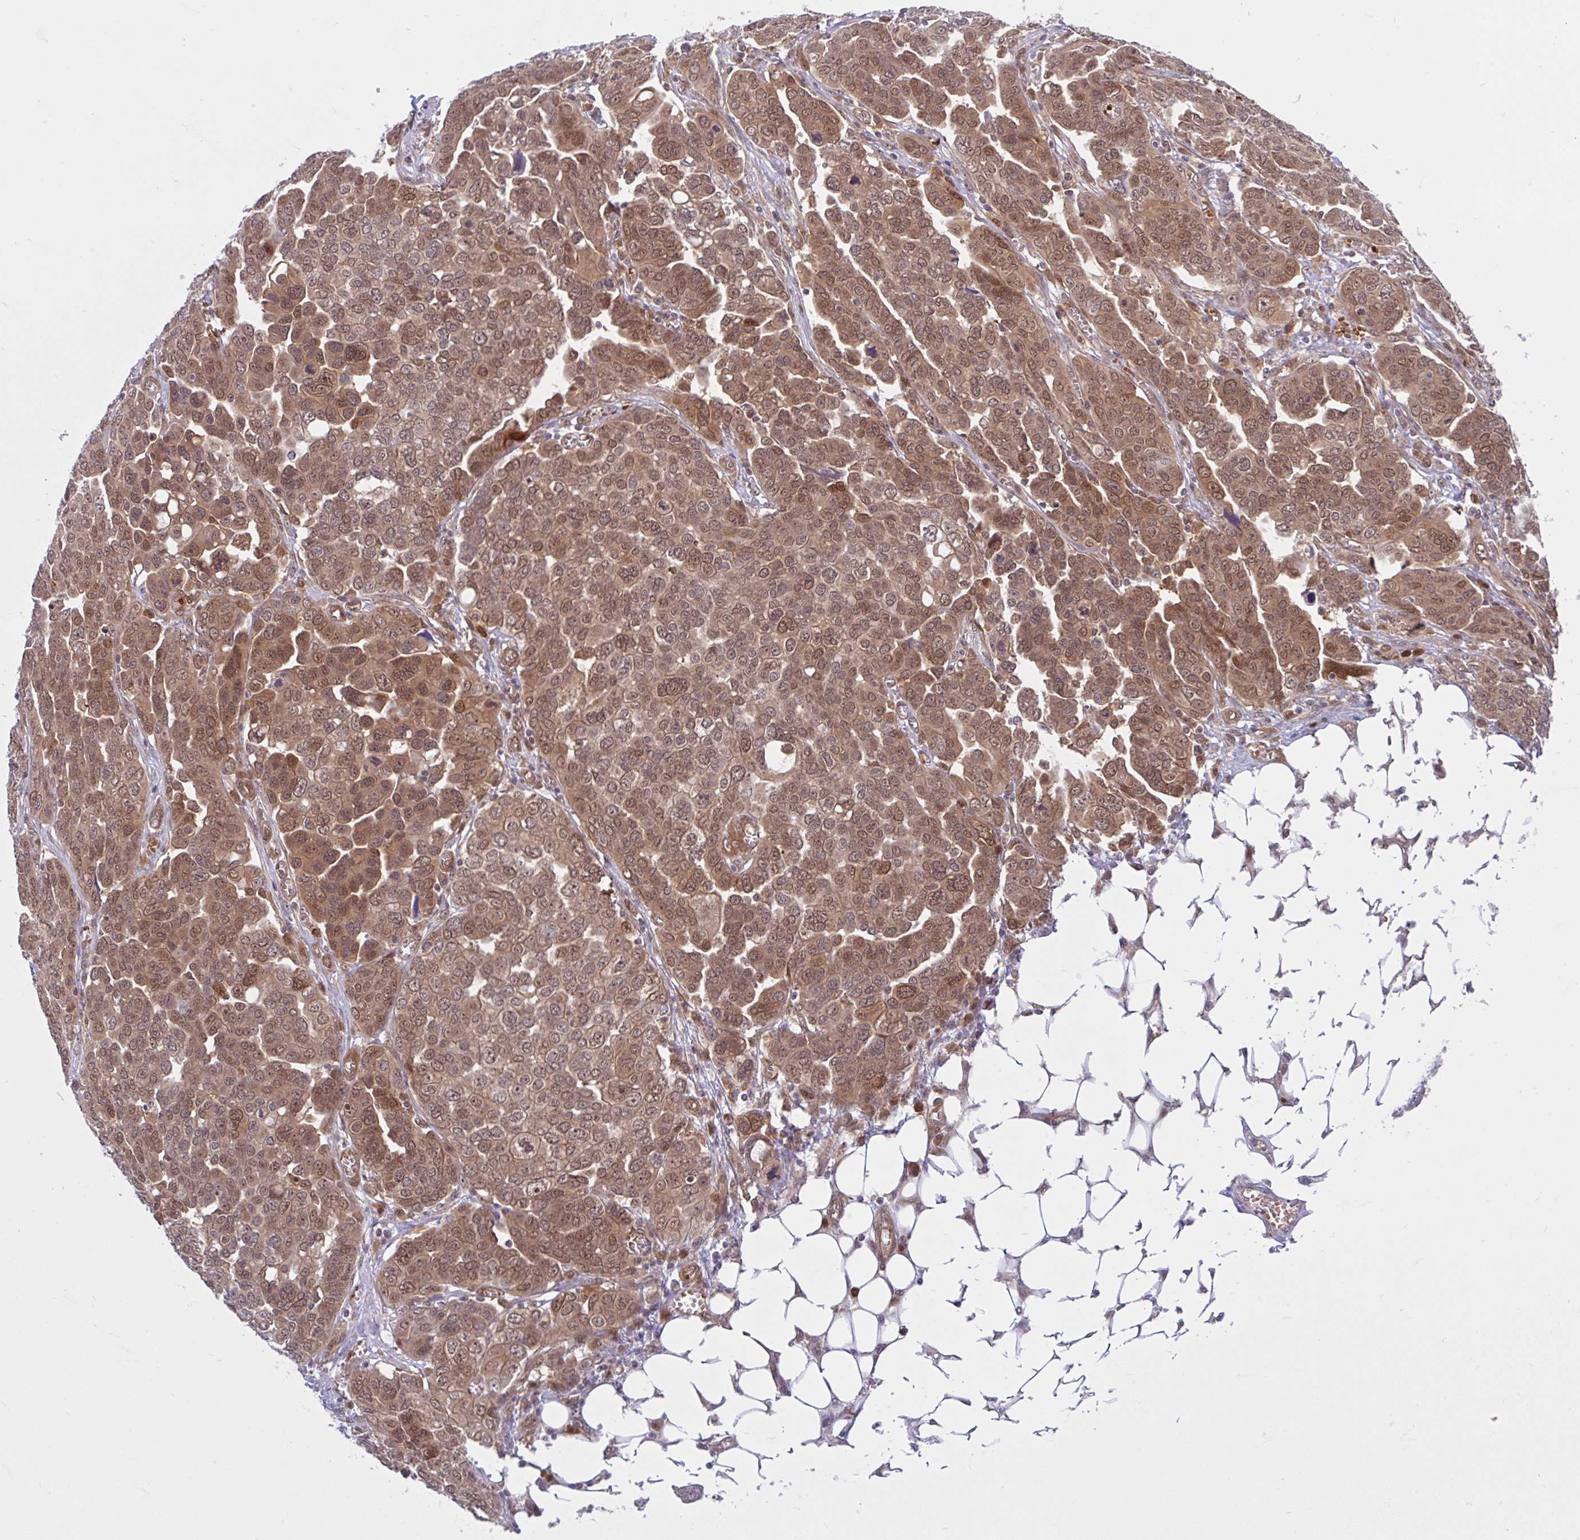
{"staining": {"intensity": "moderate", "quantity": ">75%", "location": "cytoplasmic/membranous,nuclear"}, "tissue": "ovarian cancer", "cell_type": "Tumor cells", "image_type": "cancer", "snomed": [{"axis": "morphology", "description": "Cystadenocarcinoma, serous, NOS"}, {"axis": "topography", "description": "Ovary"}], "caption": "An immunohistochemistry micrograph of tumor tissue is shown. Protein staining in brown shows moderate cytoplasmic/membranous and nuclear positivity in ovarian cancer (serous cystadenocarcinoma) within tumor cells.", "gene": "HMBS", "patient": {"sex": "female", "age": 59}}